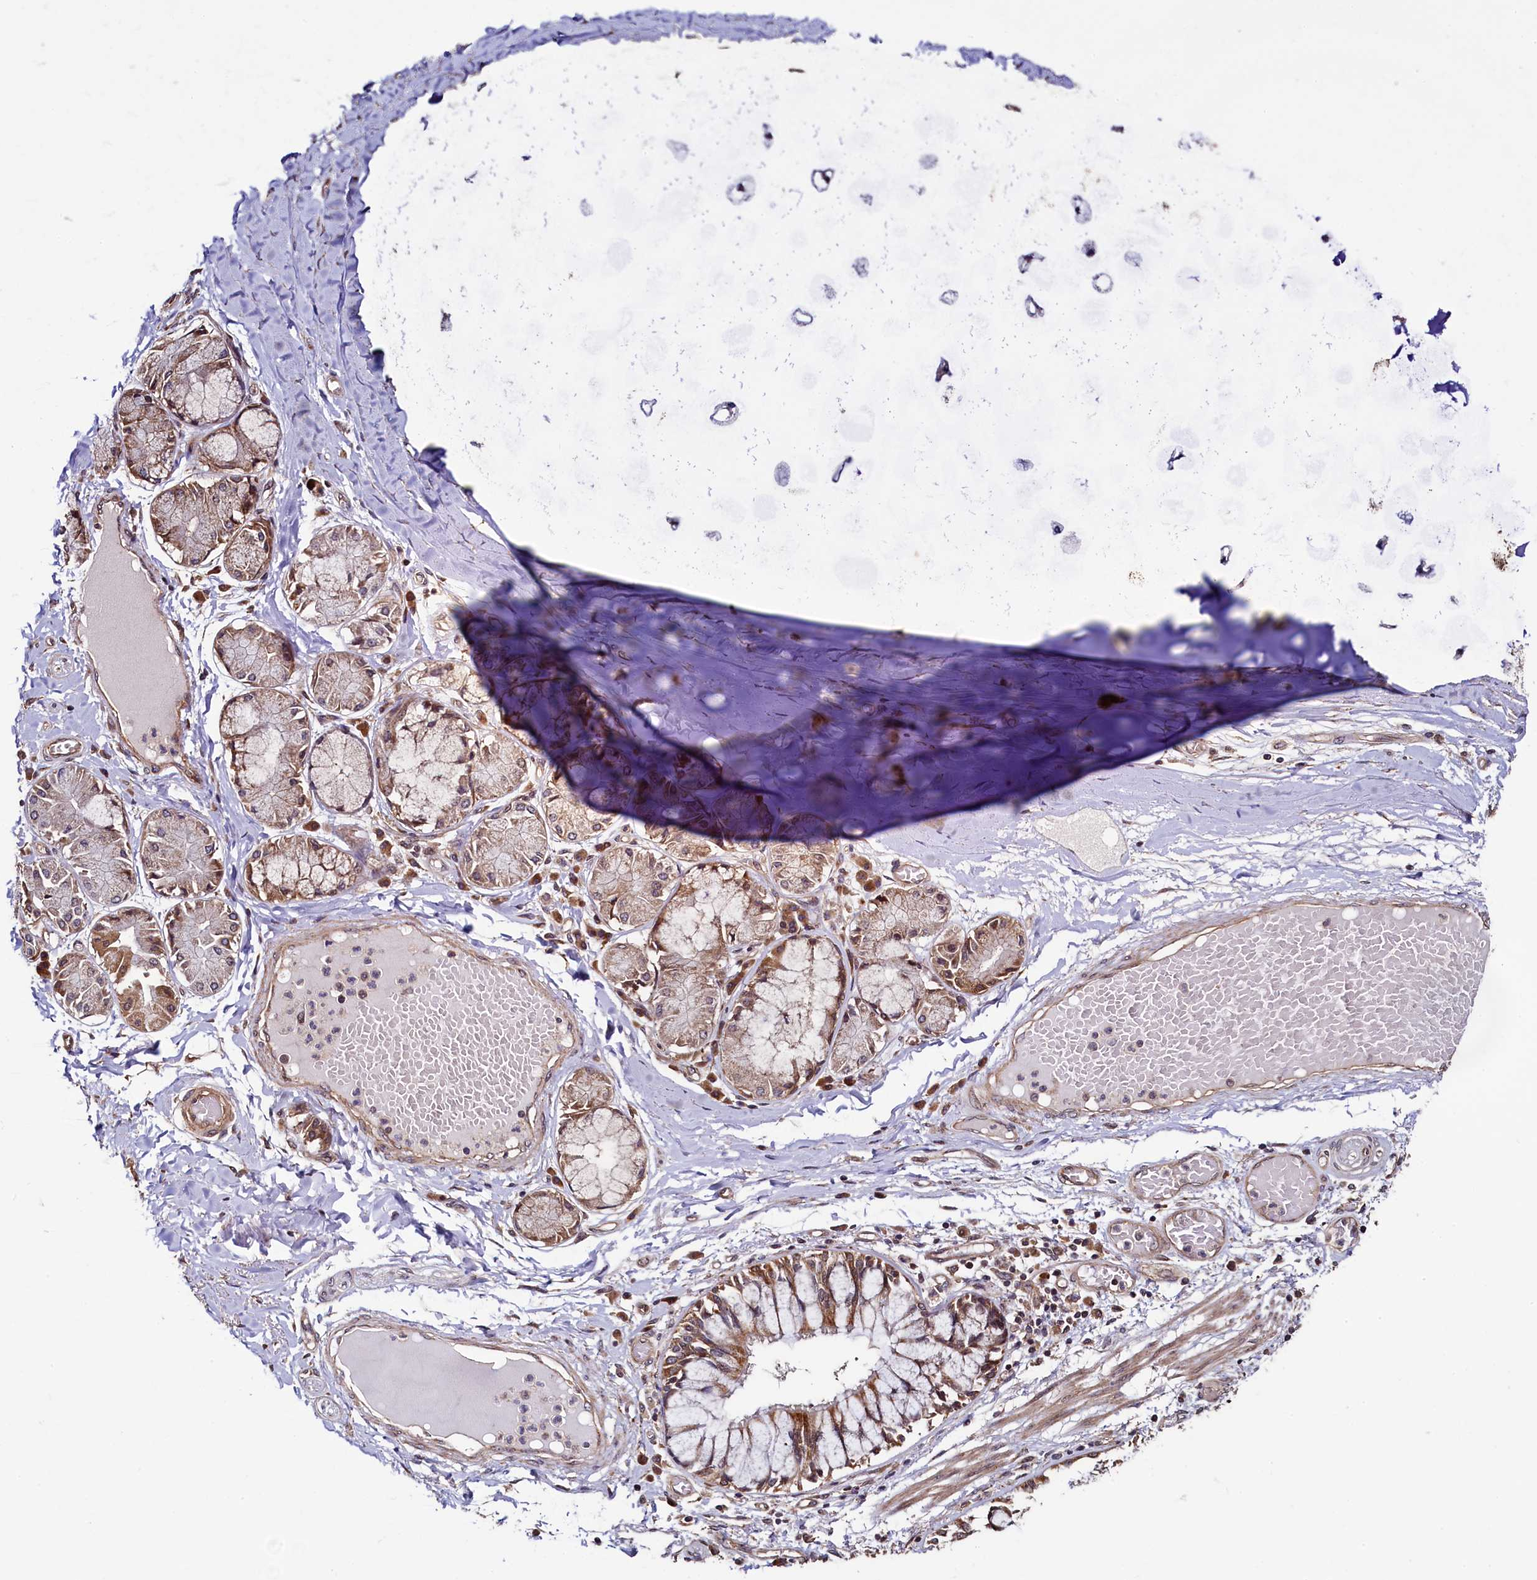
{"staining": {"intensity": "weak", "quantity": ">75%", "location": "cytoplasmic/membranous"}, "tissue": "adipose tissue", "cell_type": "Adipocytes", "image_type": "normal", "snomed": [{"axis": "morphology", "description": "Normal tissue, NOS"}, {"axis": "topography", "description": "Cartilage tissue"}, {"axis": "topography", "description": "Bronchus"}, {"axis": "topography", "description": "Lung"}, {"axis": "topography", "description": "Peripheral nerve tissue"}], "caption": "Protein expression analysis of normal adipose tissue demonstrates weak cytoplasmic/membranous expression in about >75% of adipocytes.", "gene": "RBFA", "patient": {"sex": "female", "age": 49}}